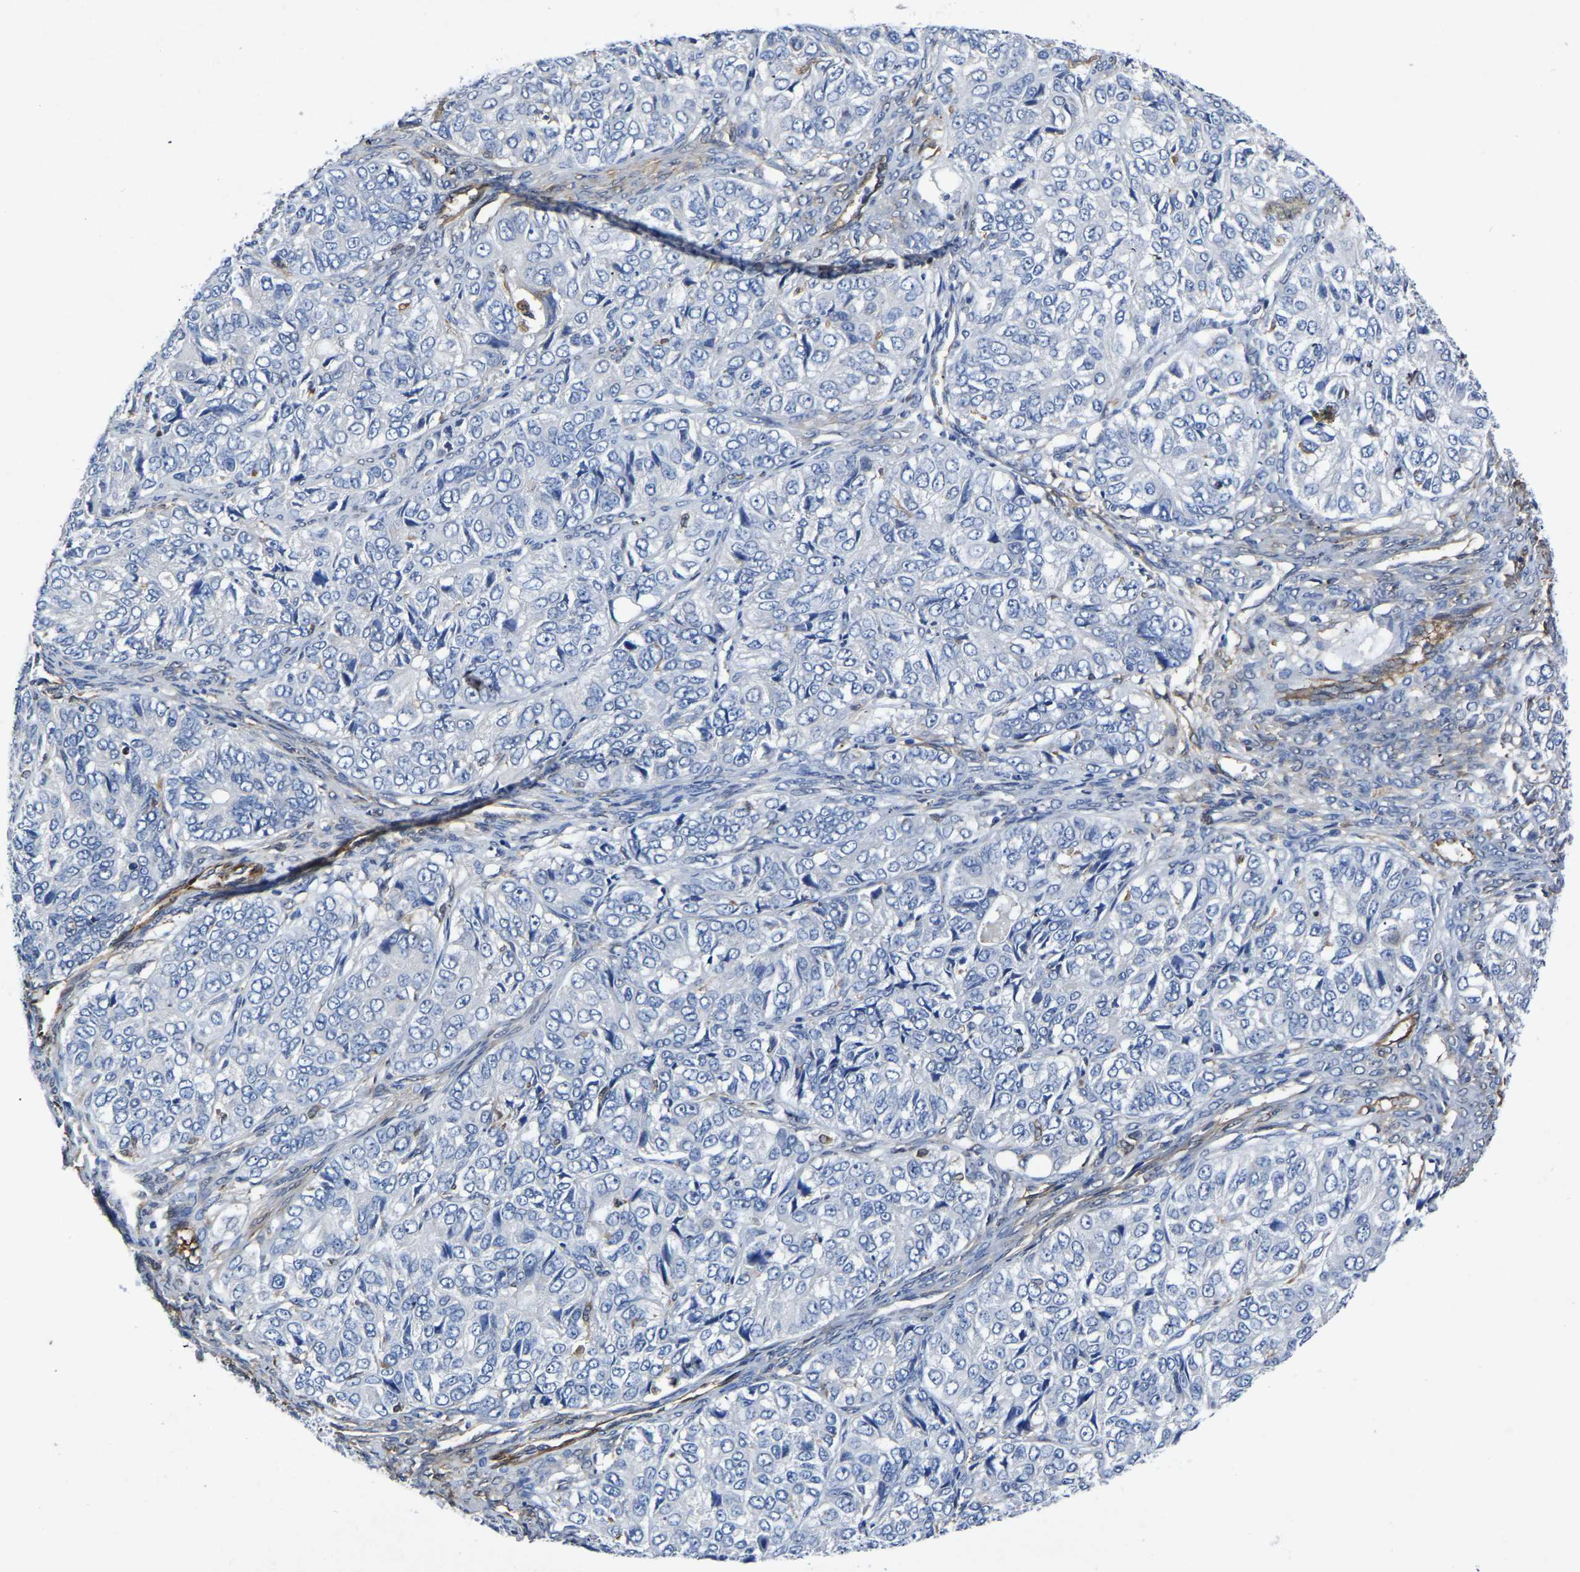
{"staining": {"intensity": "negative", "quantity": "none", "location": "none"}, "tissue": "ovarian cancer", "cell_type": "Tumor cells", "image_type": "cancer", "snomed": [{"axis": "morphology", "description": "Carcinoma, endometroid"}, {"axis": "topography", "description": "Ovary"}], "caption": "Ovarian endometroid carcinoma was stained to show a protein in brown. There is no significant positivity in tumor cells. (Stains: DAB immunohistochemistry (IHC) with hematoxylin counter stain, Microscopy: brightfield microscopy at high magnification).", "gene": "ATG2B", "patient": {"sex": "female", "age": 51}}